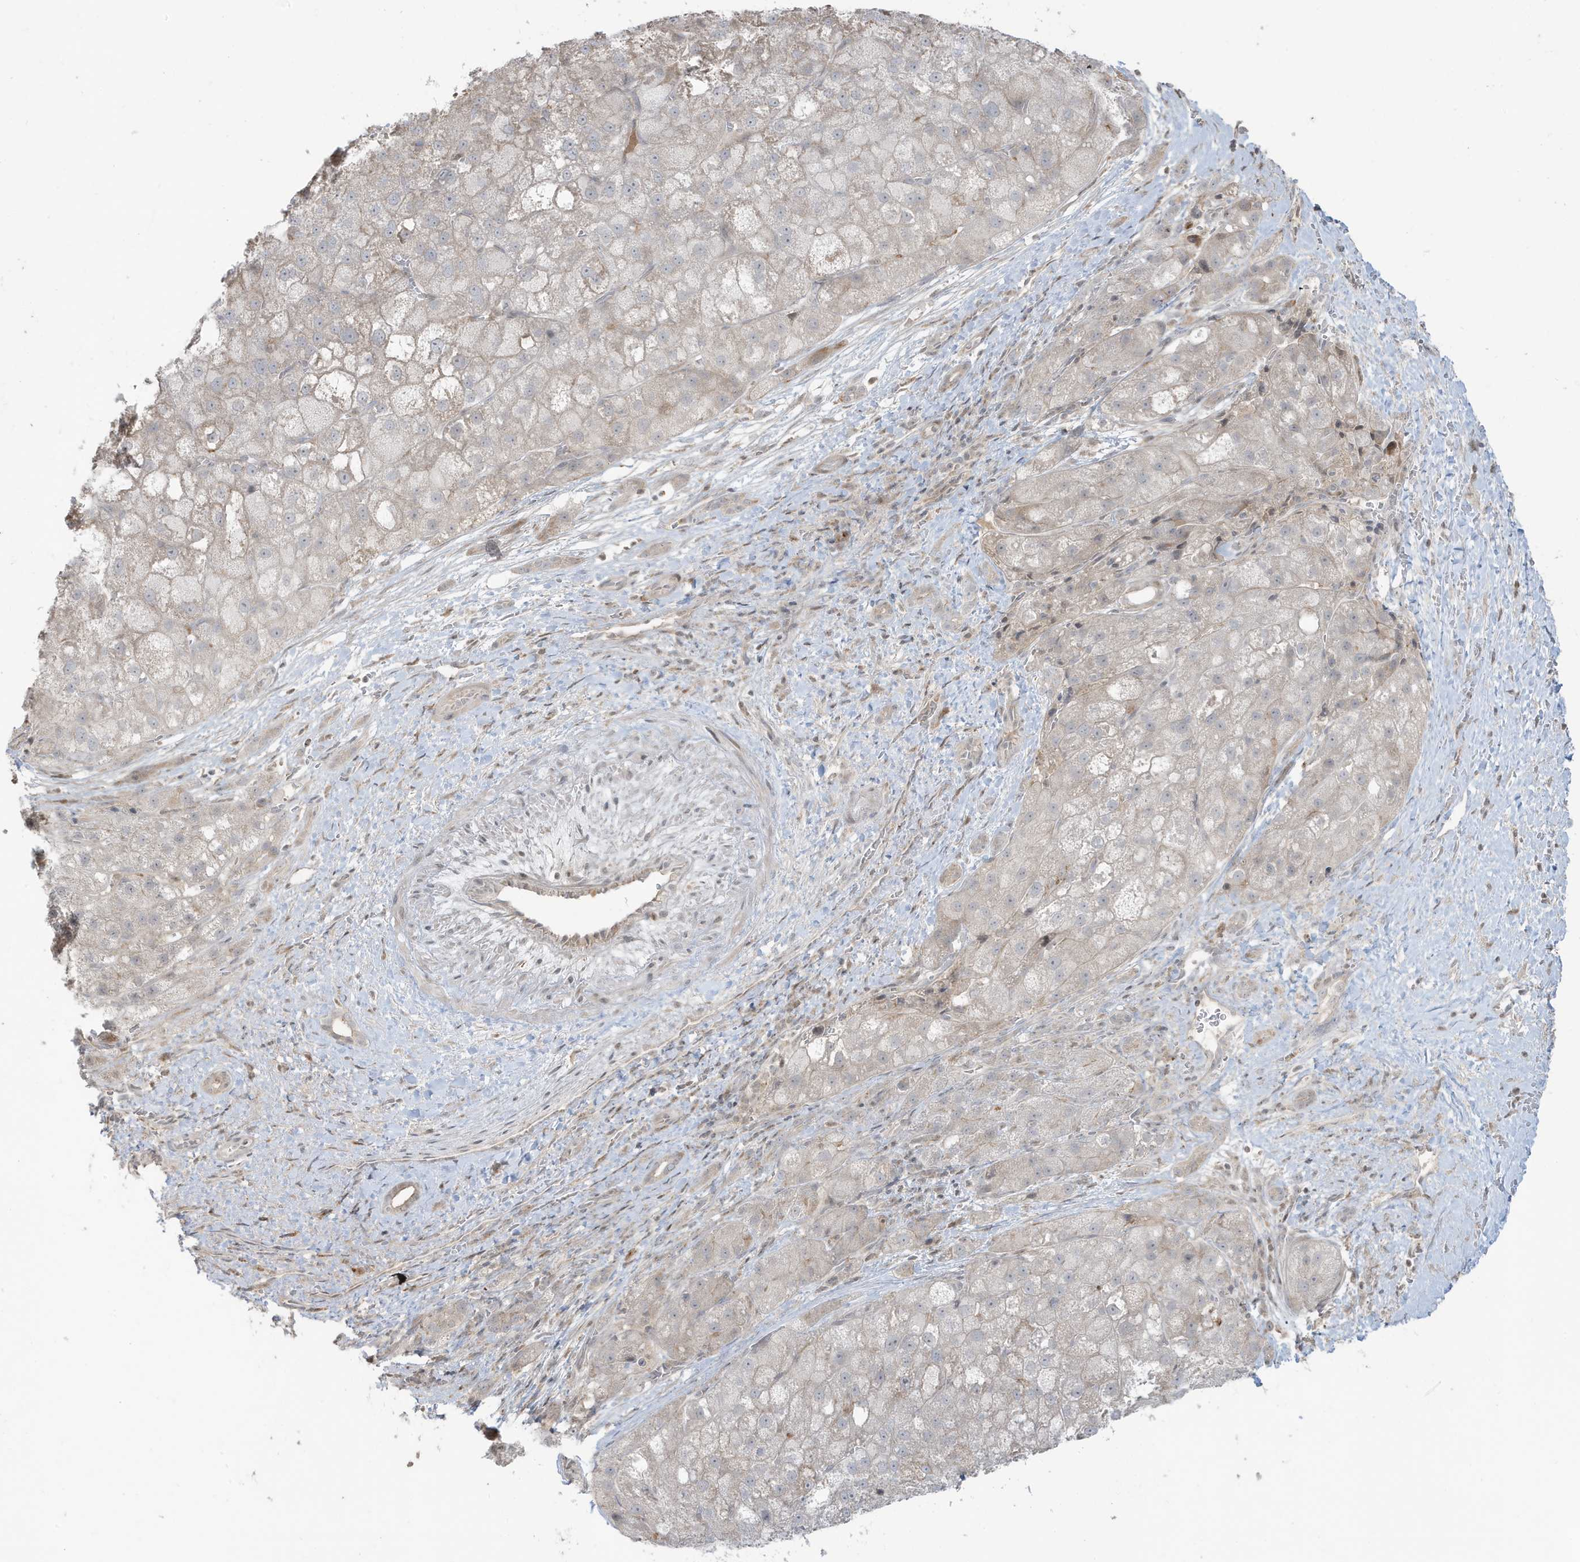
{"staining": {"intensity": "weak", "quantity": "<25%", "location": "cytoplasmic/membranous"}, "tissue": "liver cancer", "cell_type": "Tumor cells", "image_type": "cancer", "snomed": [{"axis": "morphology", "description": "Carcinoma, Hepatocellular, NOS"}, {"axis": "topography", "description": "Liver"}], "caption": "This image is of liver cancer stained with IHC to label a protein in brown with the nuclei are counter-stained blue. There is no expression in tumor cells. (DAB immunohistochemistry with hematoxylin counter stain).", "gene": "PRRT3", "patient": {"sex": "male", "age": 57}}